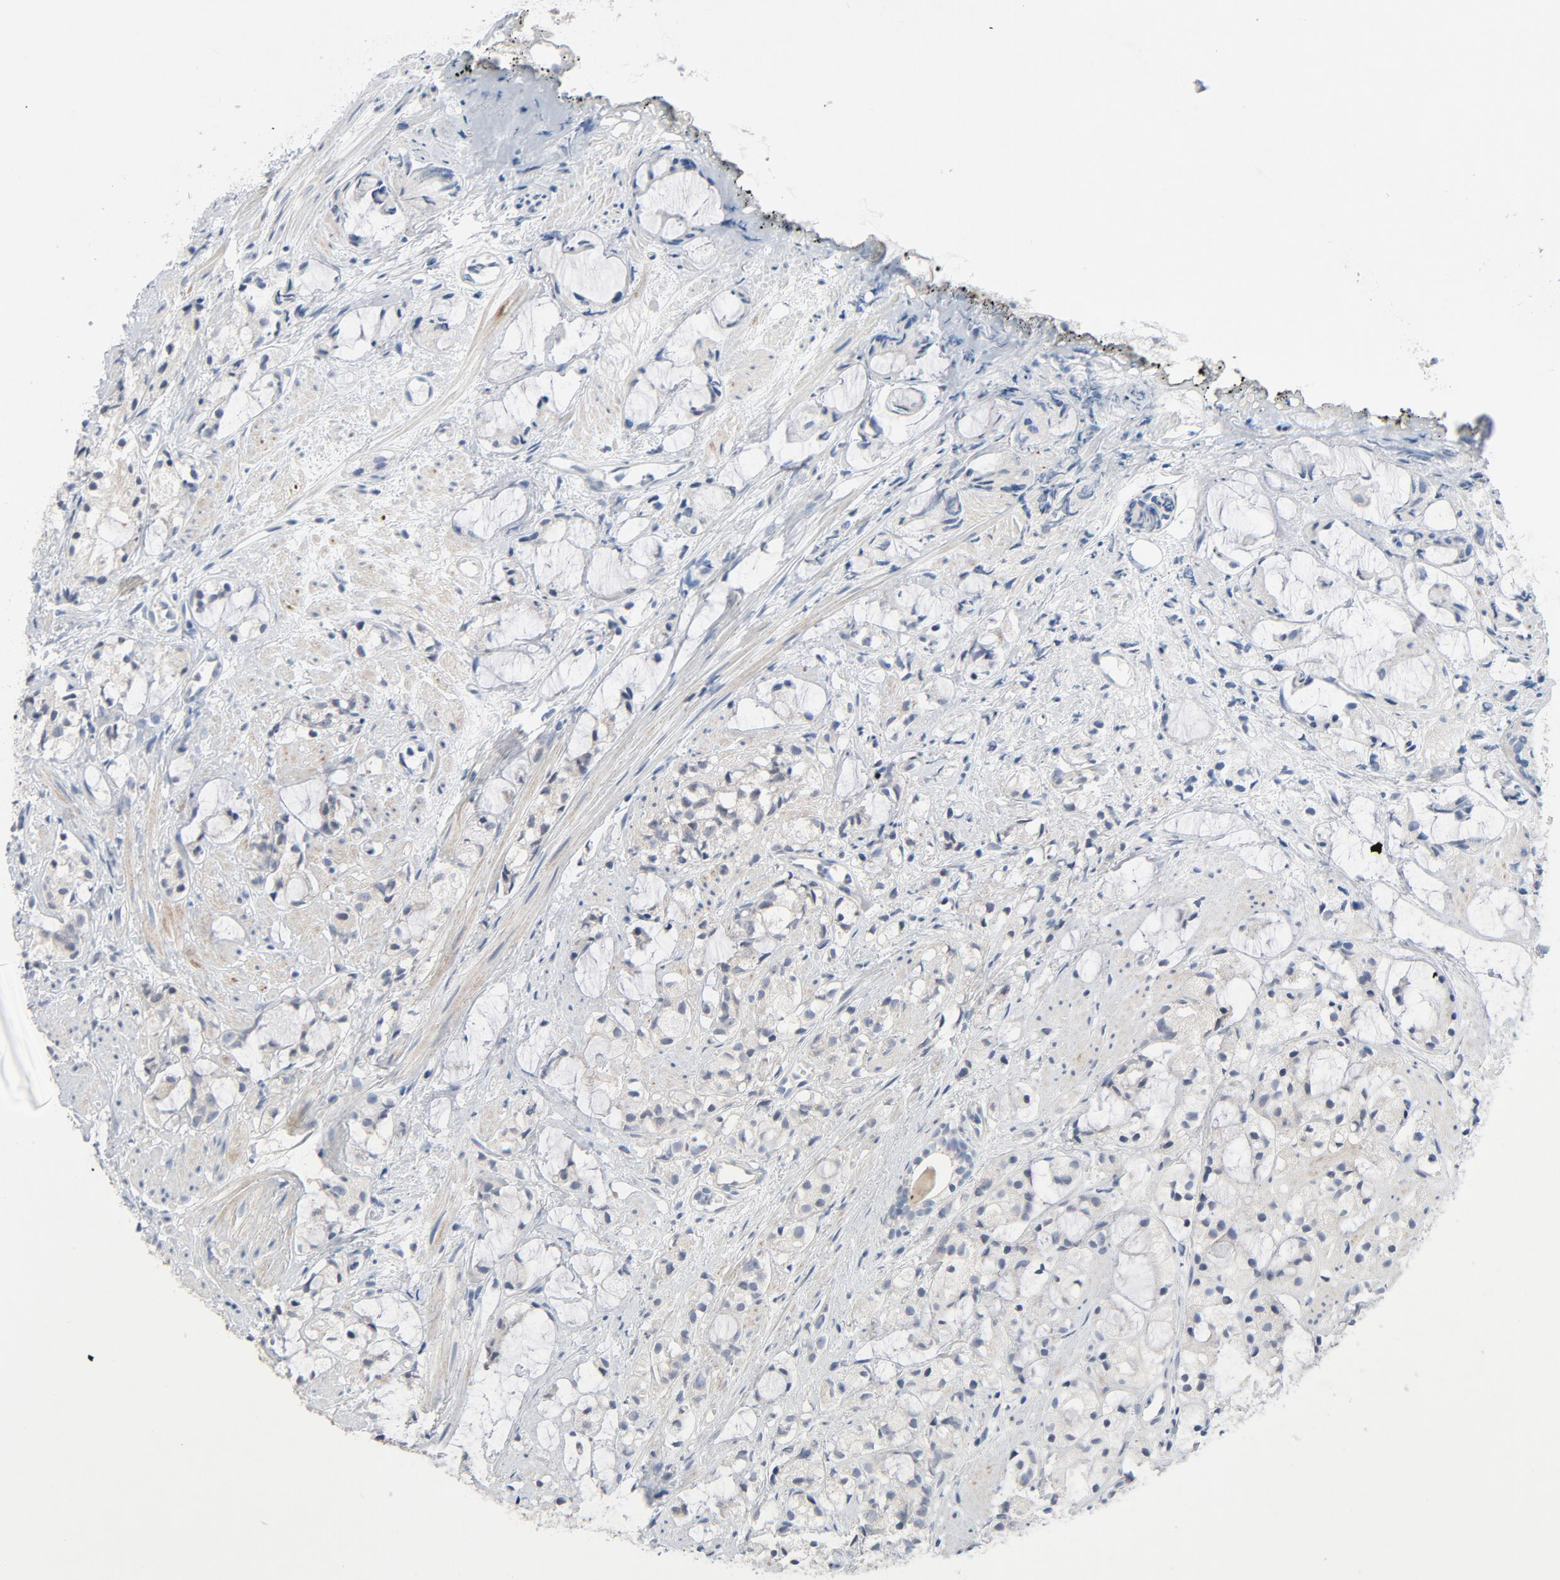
{"staining": {"intensity": "negative", "quantity": "none", "location": "none"}, "tissue": "prostate cancer", "cell_type": "Tumor cells", "image_type": "cancer", "snomed": [{"axis": "morphology", "description": "Adenocarcinoma, High grade"}, {"axis": "topography", "description": "Prostate"}], "caption": "Immunohistochemistry image of neoplastic tissue: prostate high-grade adenocarcinoma stained with DAB (3,3'-diaminobenzidine) demonstrates no significant protein expression in tumor cells.", "gene": "TSG101", "patient": {"sex": "male", "age": 85}}